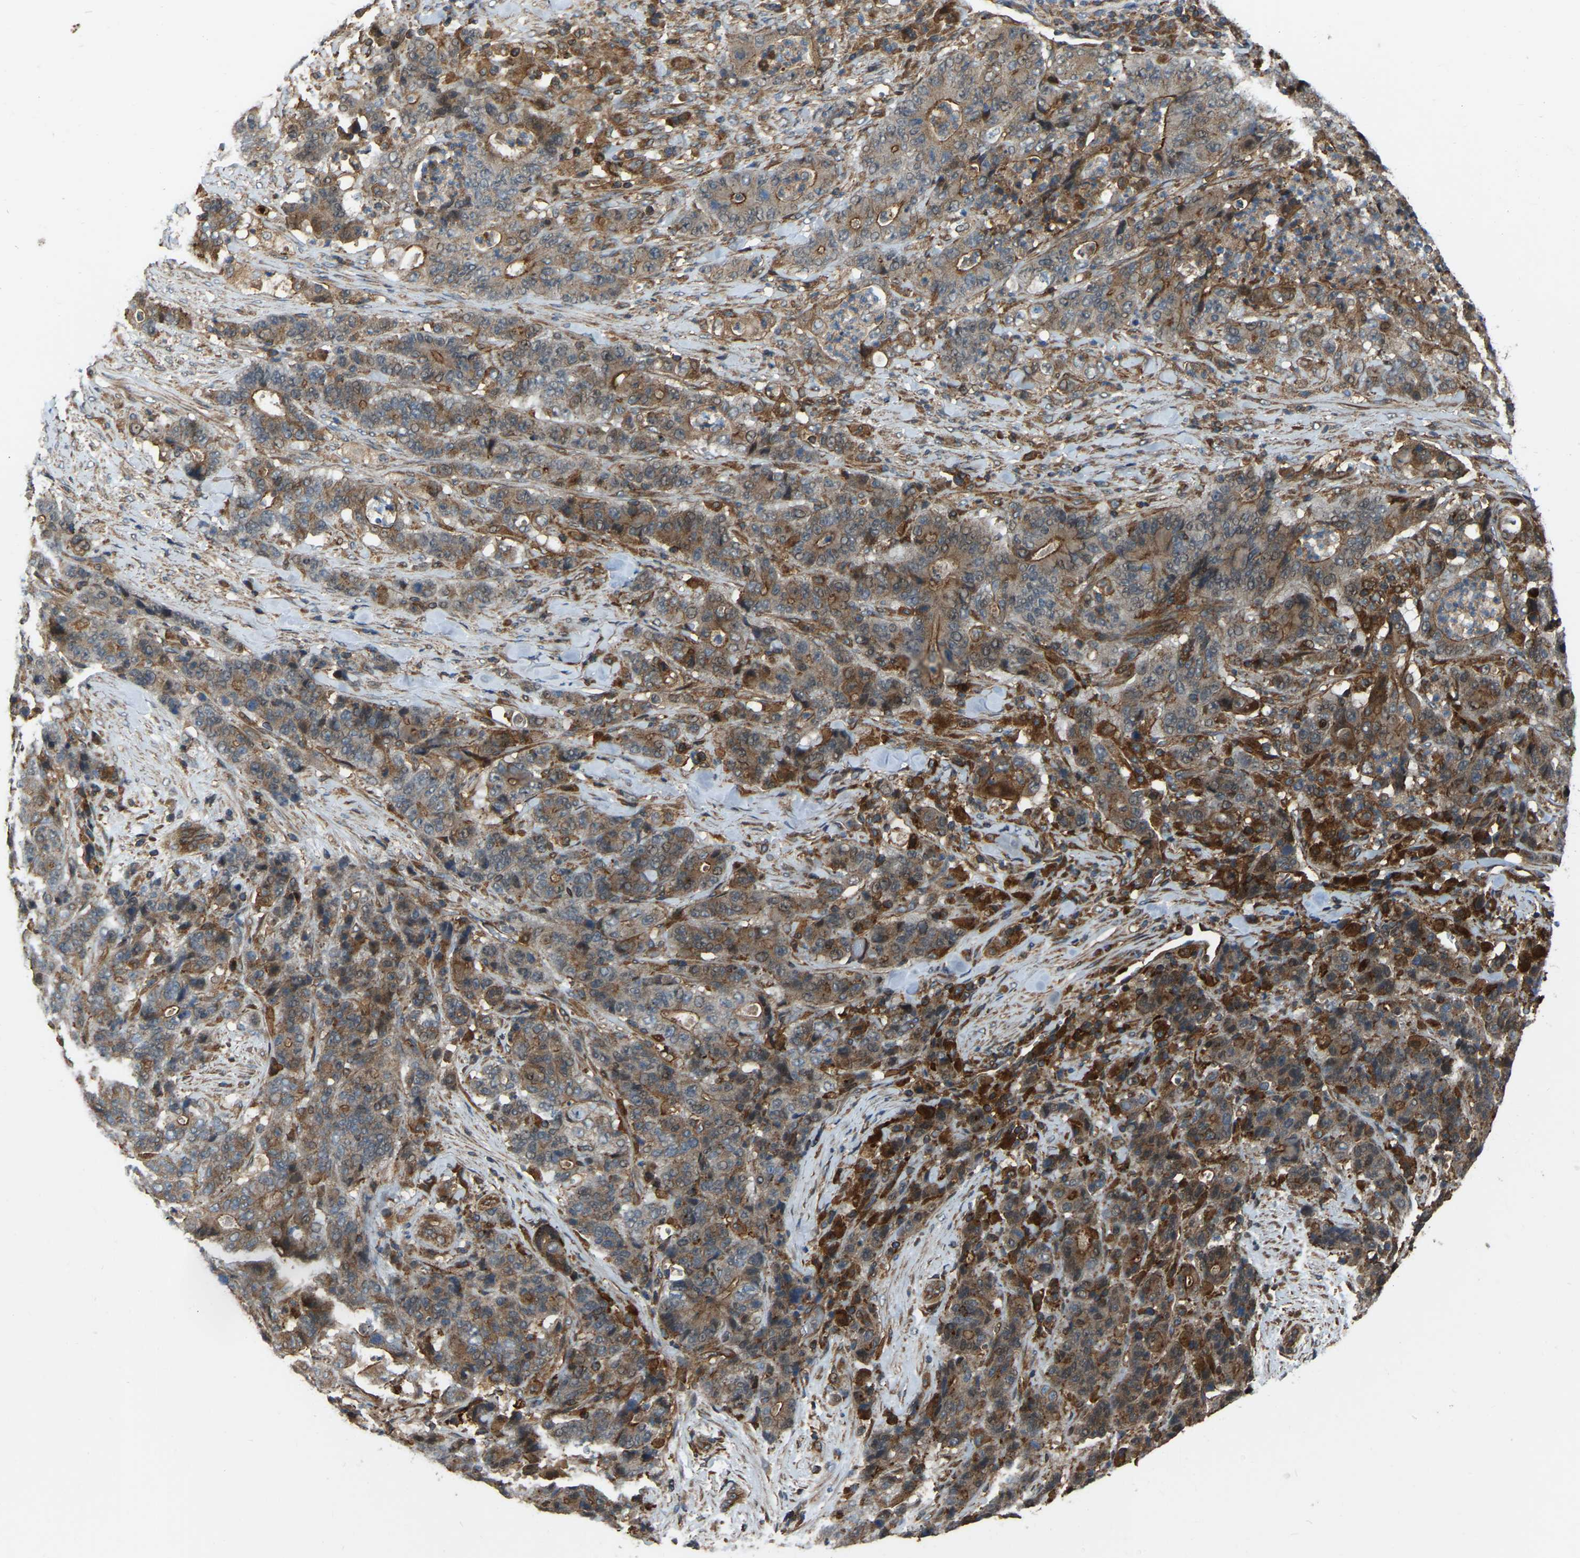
{"staining": {"intensity": "moderate", "quantity": ">75%", "location": "cytoplasmic/membranous"}, "tissue": "stomach cancer", "cell_type": "Tumor cells", "image_type": "cancer", "snomed": [{"axis": "morphology", "description": "Adenocarcinoma, NOS"}, {"axis": "topography", "description": "Stomach"}], "caption": "Stomach cancer (adenocarcinoma) stained for a protein (brown) exhibits moderate cytoplasmic/membranous positive expression in approximately >75% of tumor cells.", "gene": "SAMD9L", "patient": {"sex": "female", "age": 73}}